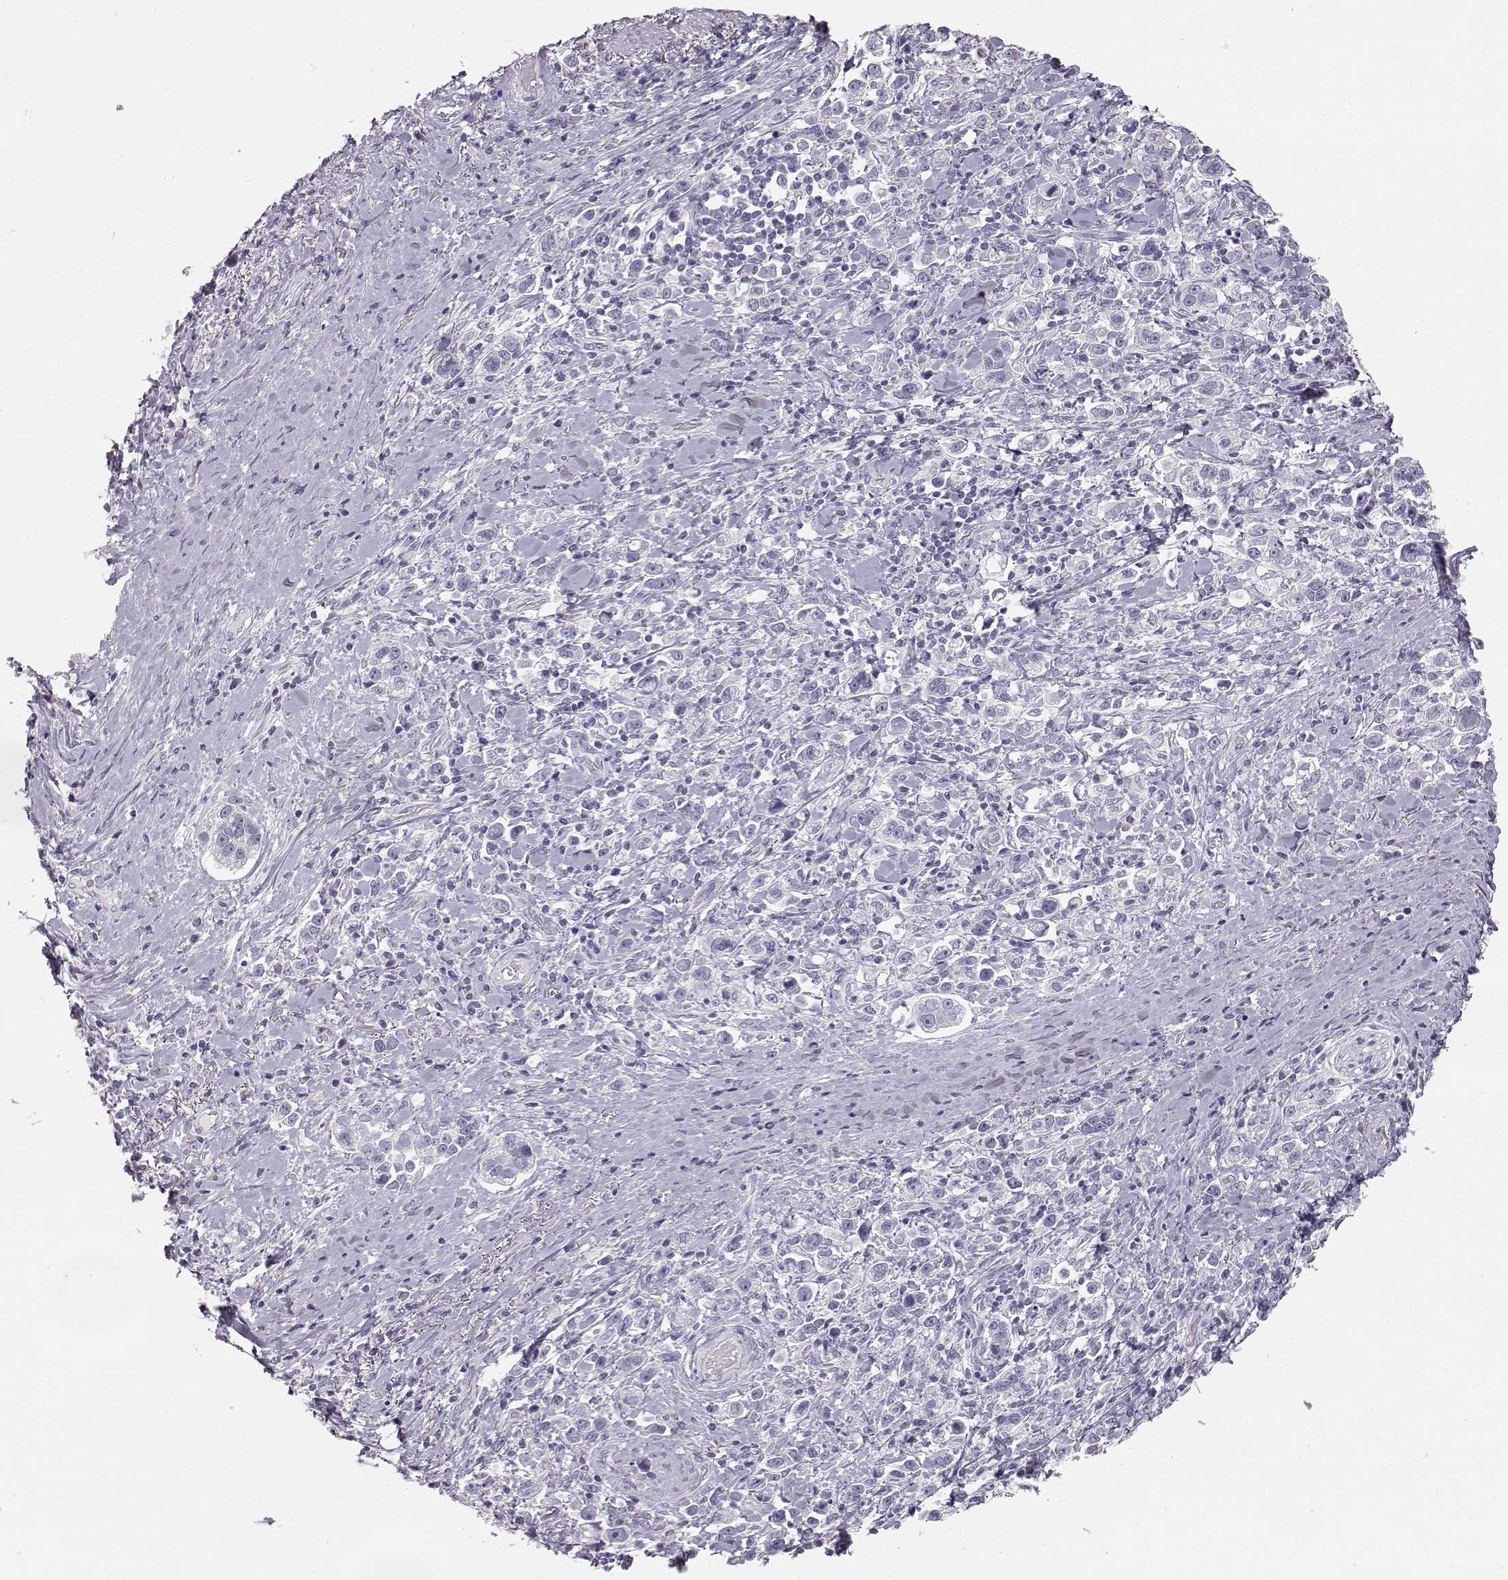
{"staining": {"intensity": "negative", "quantity": "none", "location": "none"}, "tissue": "stomach cancer", "cell_type": "Tumor cells", "image_type": "cancer", "snomed": [{"axis": "morphology", "description": "Adenocarcinoma, NOS"}, {"axis": "topography", "description": "Stomach"}], "caption": "Tumor cells show no significant protein staining in stomach cancer. (DAB (3,3'-diaminobenzidine) IHC visualized using brightfield microscopy, high magnification).", "gene": "KRT33A", "patient": {"sex": "male", "age": 93}}